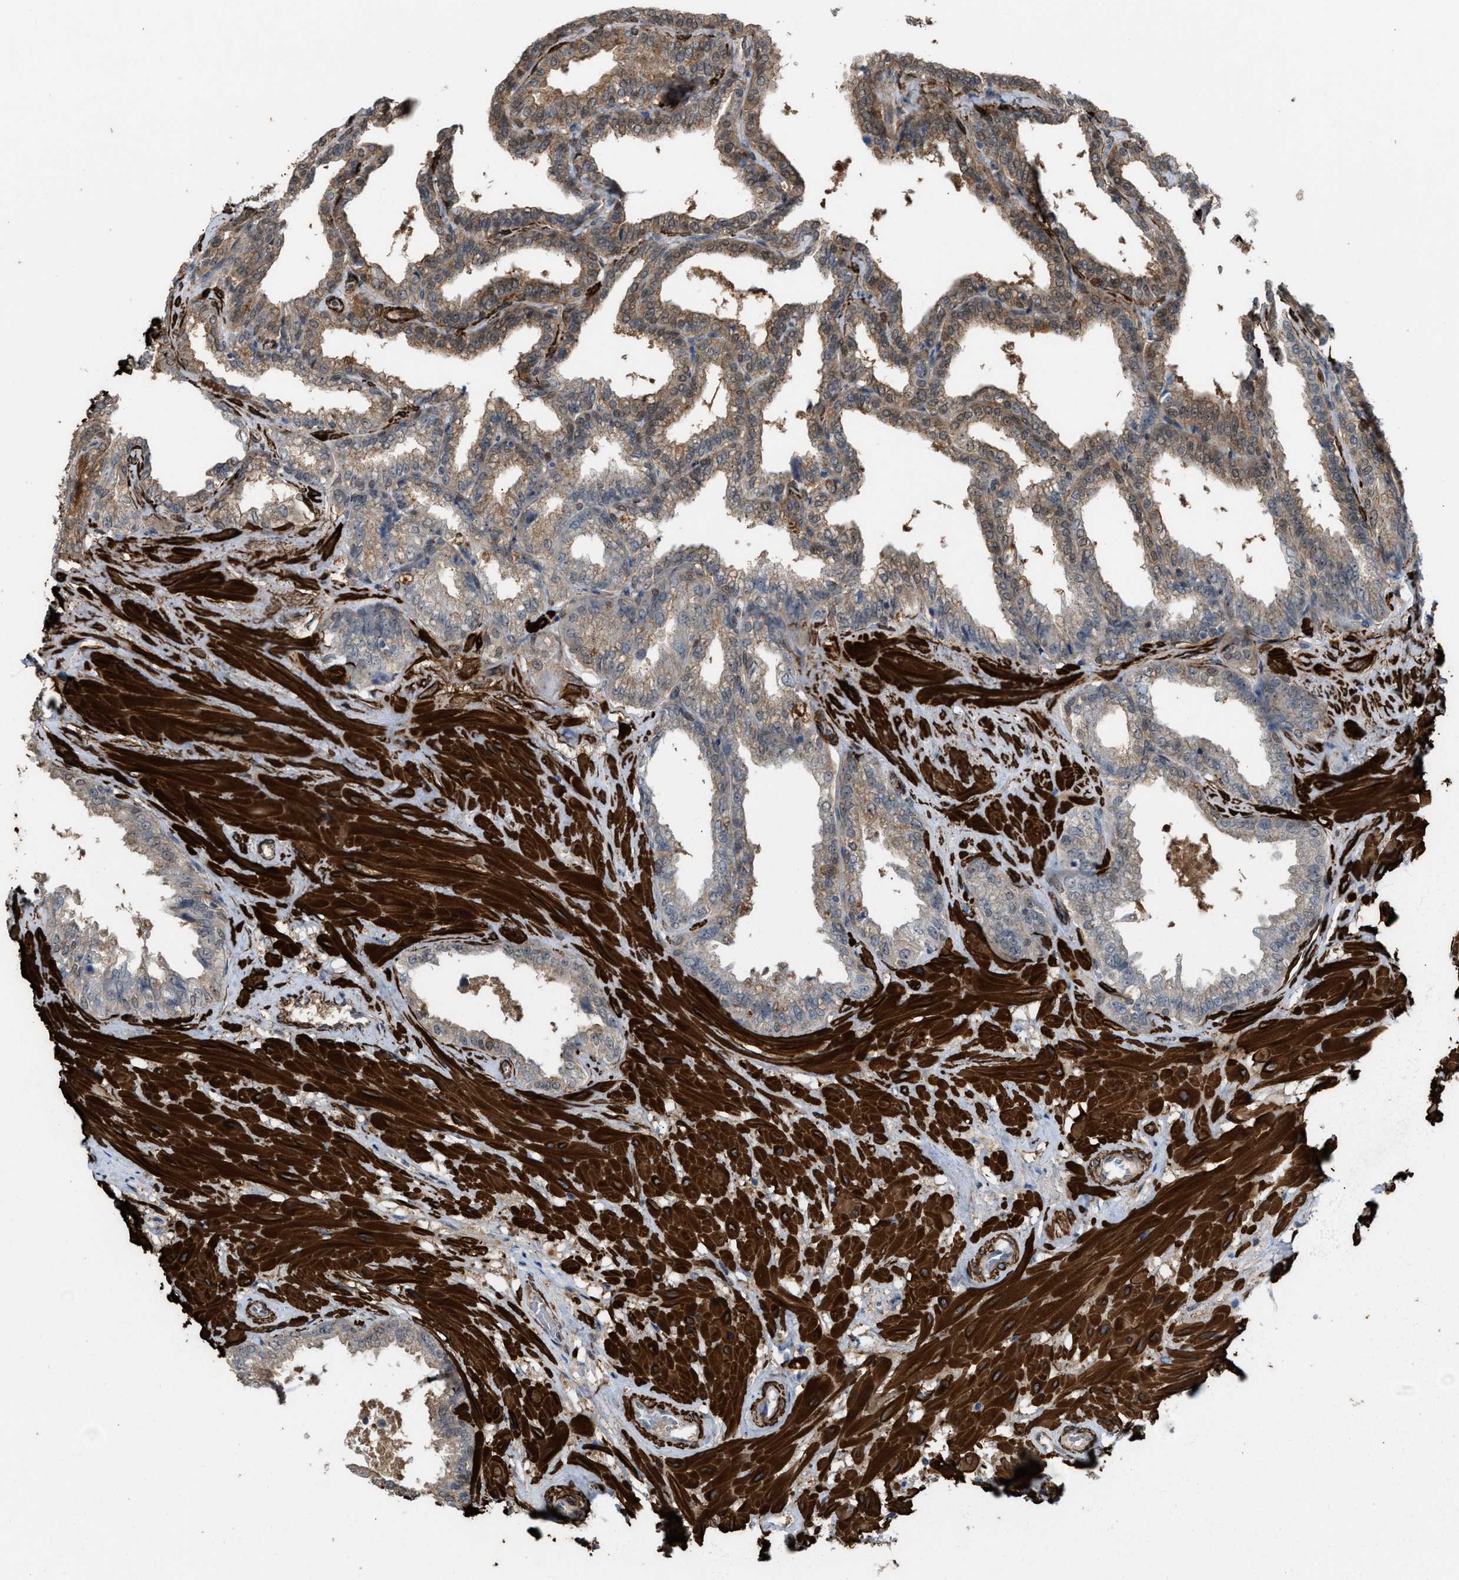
{"staining": {"intensity": "weak", "quantity": ">75%", "location": "cytoplasmic/membranous,nuclear"}, "tissue": "seminal vesicle", "cell_type": "Glandular cells", "image_type": "normal", "snomed": [{"axis": "morphology", "description": "Normal tissue, NOS"}, {"axis": "topography", "description": "Seminal veicle"}], "caption": "Protein expression analysis of unremarkable seminal vesicle reveals weak cytoplasmic/membranous,nuclear expression in about >75% of glandular cells.", "gene": "NQO2", "patient": {"sex": "male", "age": 46}}